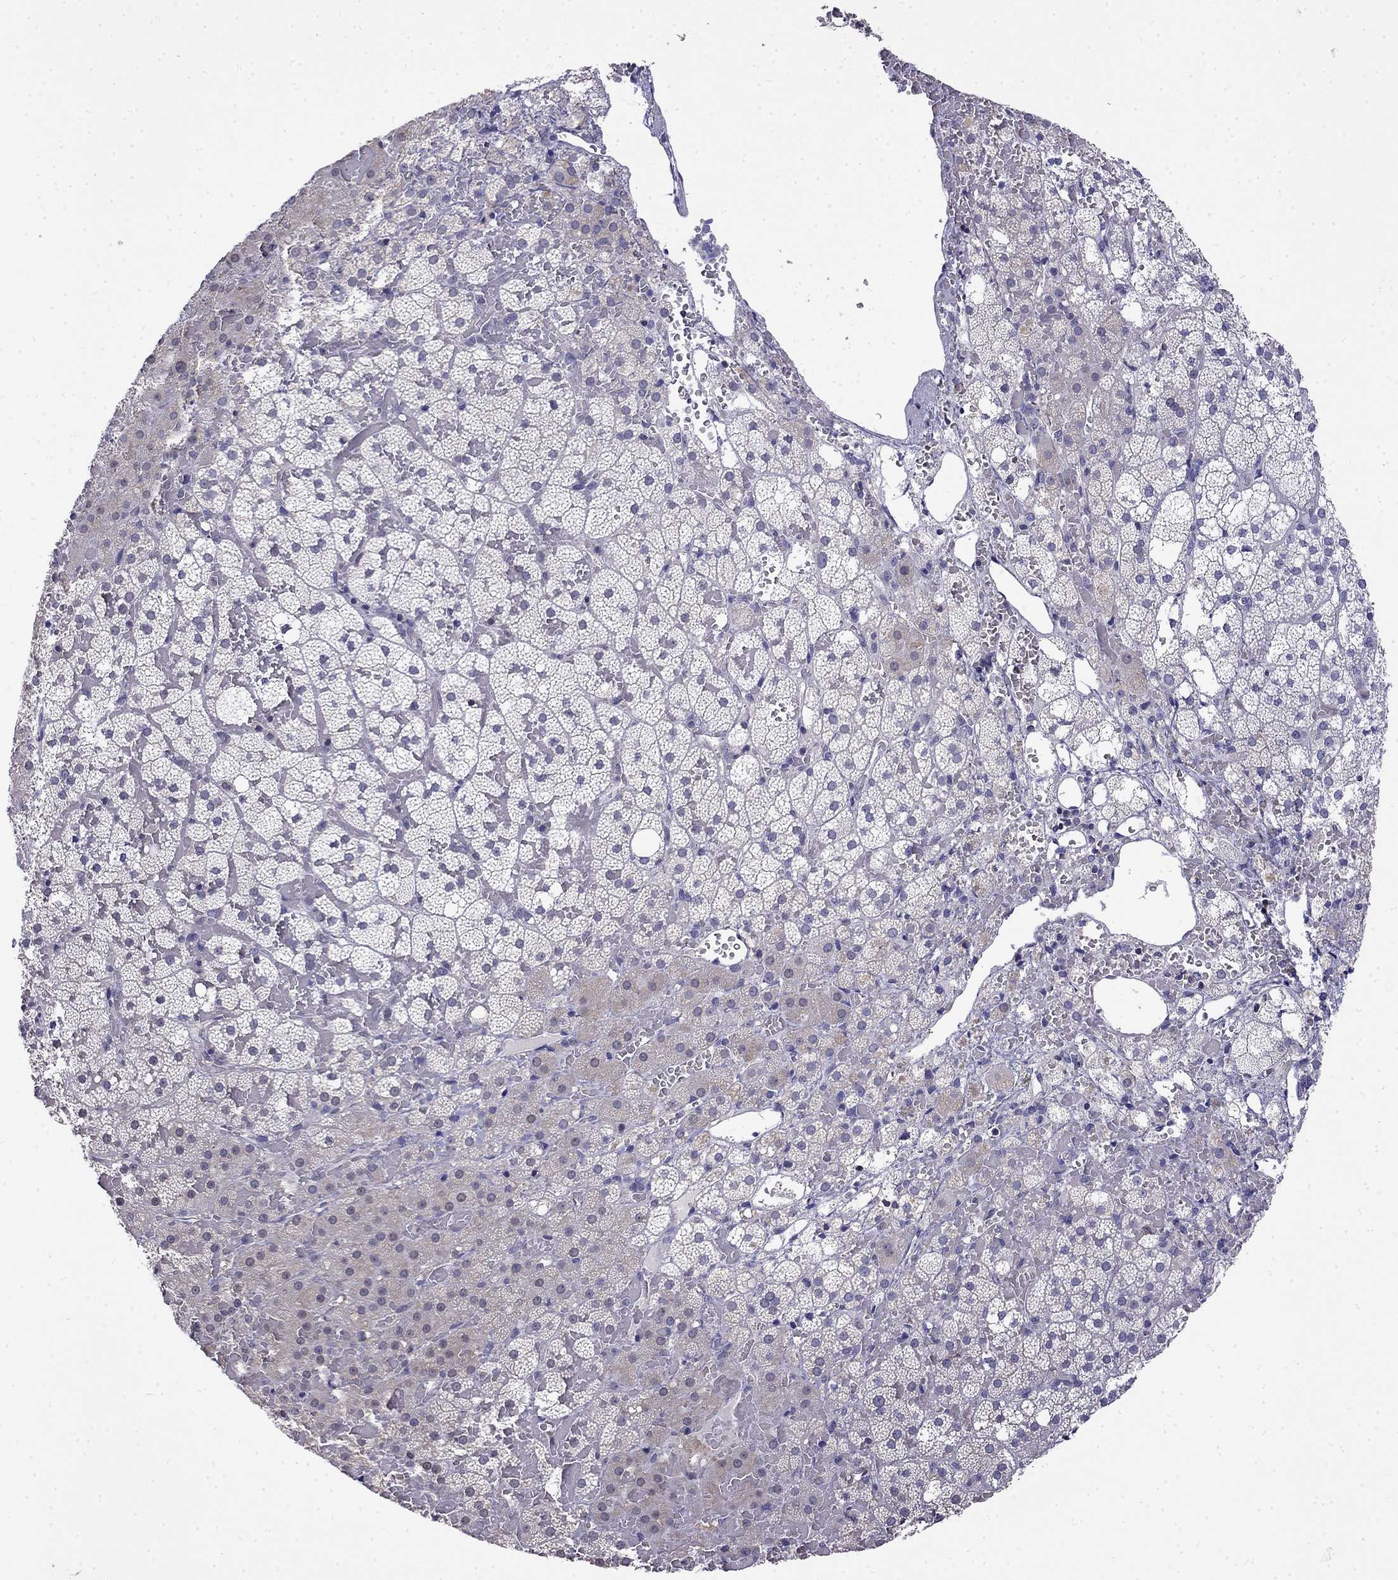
{"staining": {"intensity": "weak", "quantity": "<25%", "location": "cytoplasmic/membranous"}, "tissue": "adrenal gland", "cell_type": "Glandular cells", "image_type": "normal", "snomed": [{"axis": "morphology", "description": "Normal tissue, NOS"}, {"axis": "topography", "description": "Adrenal gland"}], "caption": "The photomicrograph reveals no significant positivity in glandular cells of adrenal gland. Nuclei are stained in blue.", "gene": "GUCA1B", "patient": {"sex": "male", "age": 53}}